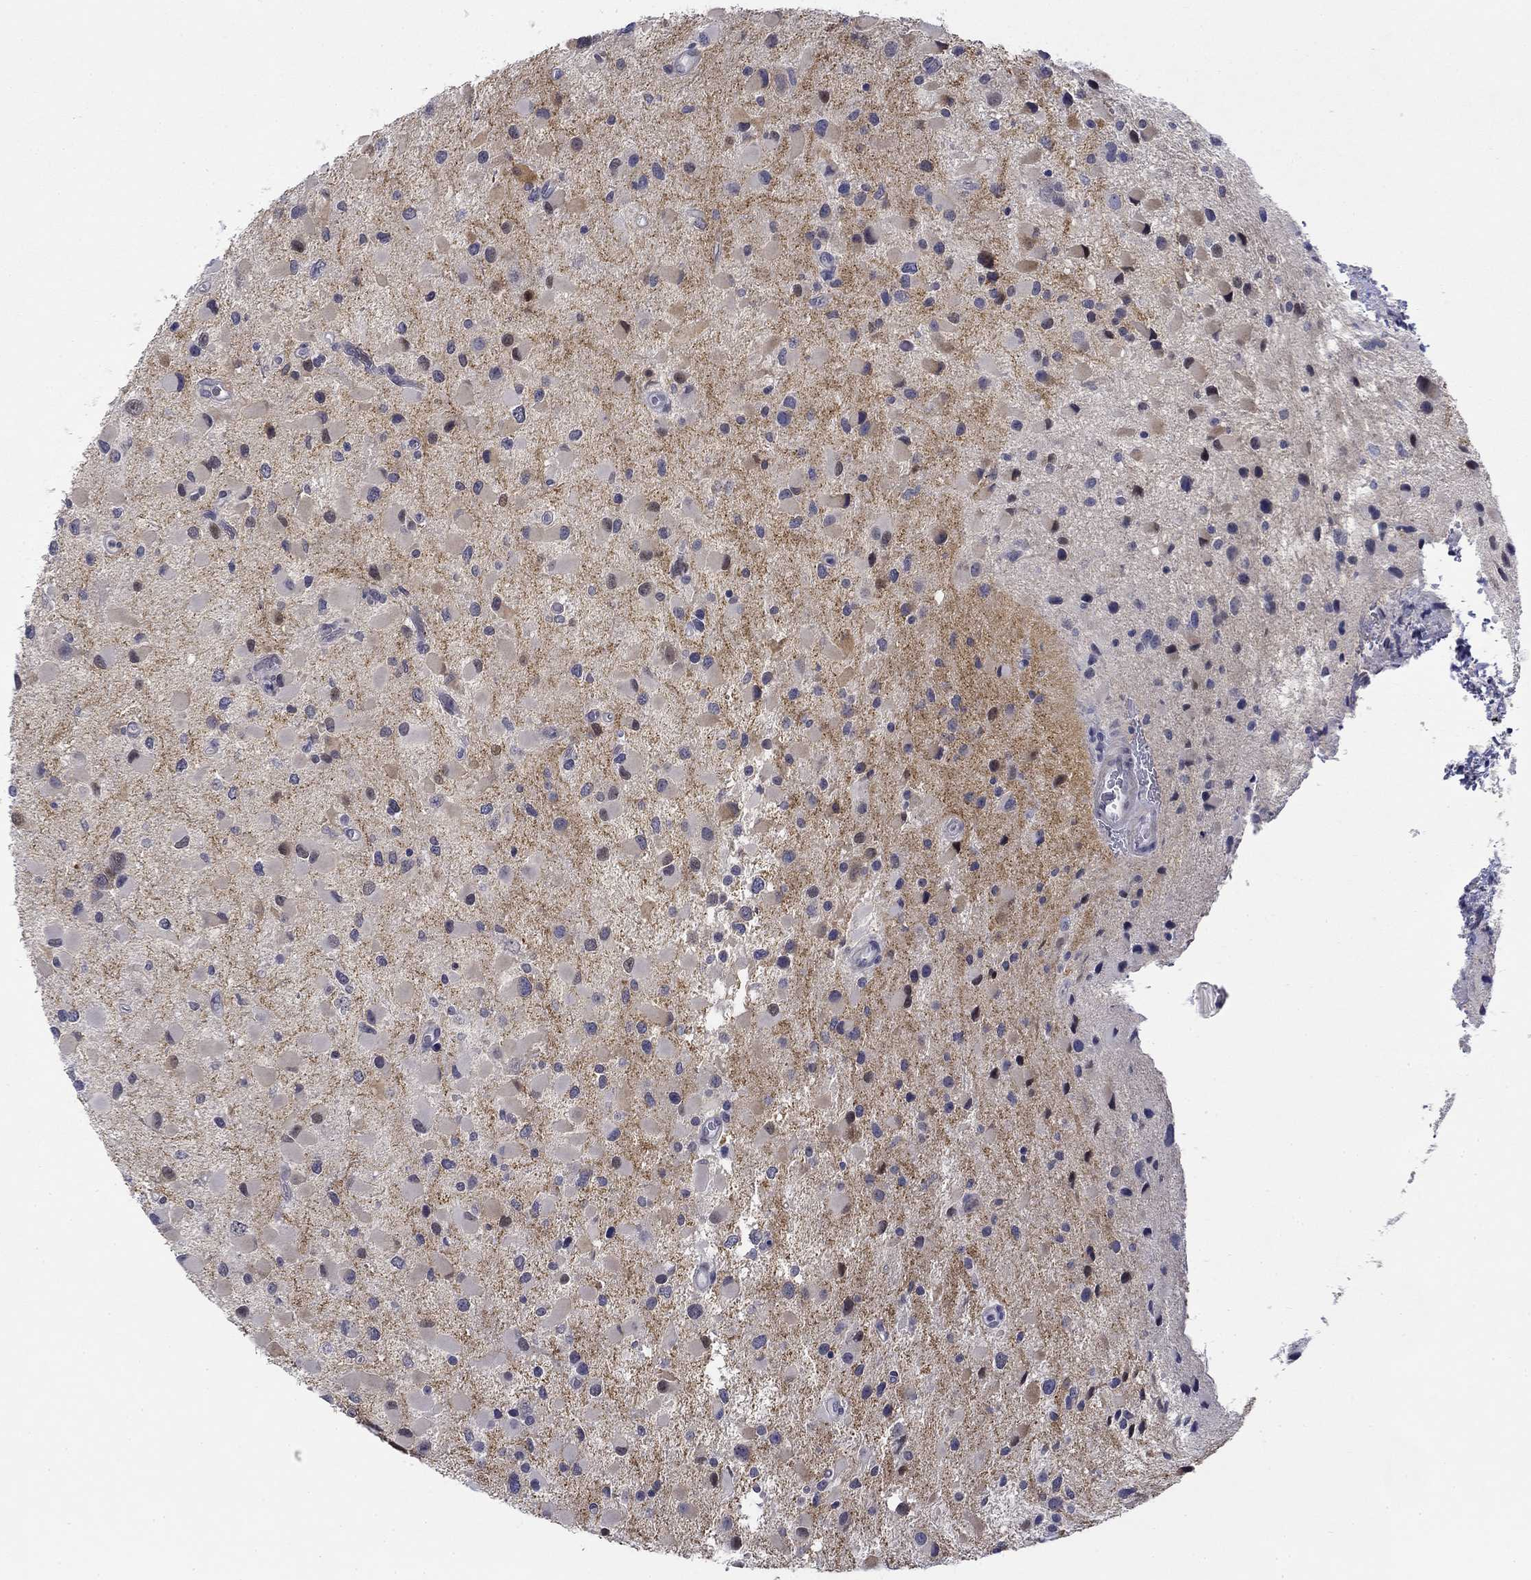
{"staining": {"intensity": "moderate", "quantity": "<25%", "location": "nuclear"}, "tissue": "glioma", "cell_type": "Tumor cells", "image_type": "cancer", "snomed": [{"axis": "morphology", "description": "Glioma, malignant, Low grade"}, {"axis": "topography", "description": "Brain"}], "caption": "Protein expression analysis of human malignant low-grade glioma reveals moderate nuclear staining in about <25% of tumor cells.", "gene": "TIGD4", "patient": {"sex": "female", "age": 32}}